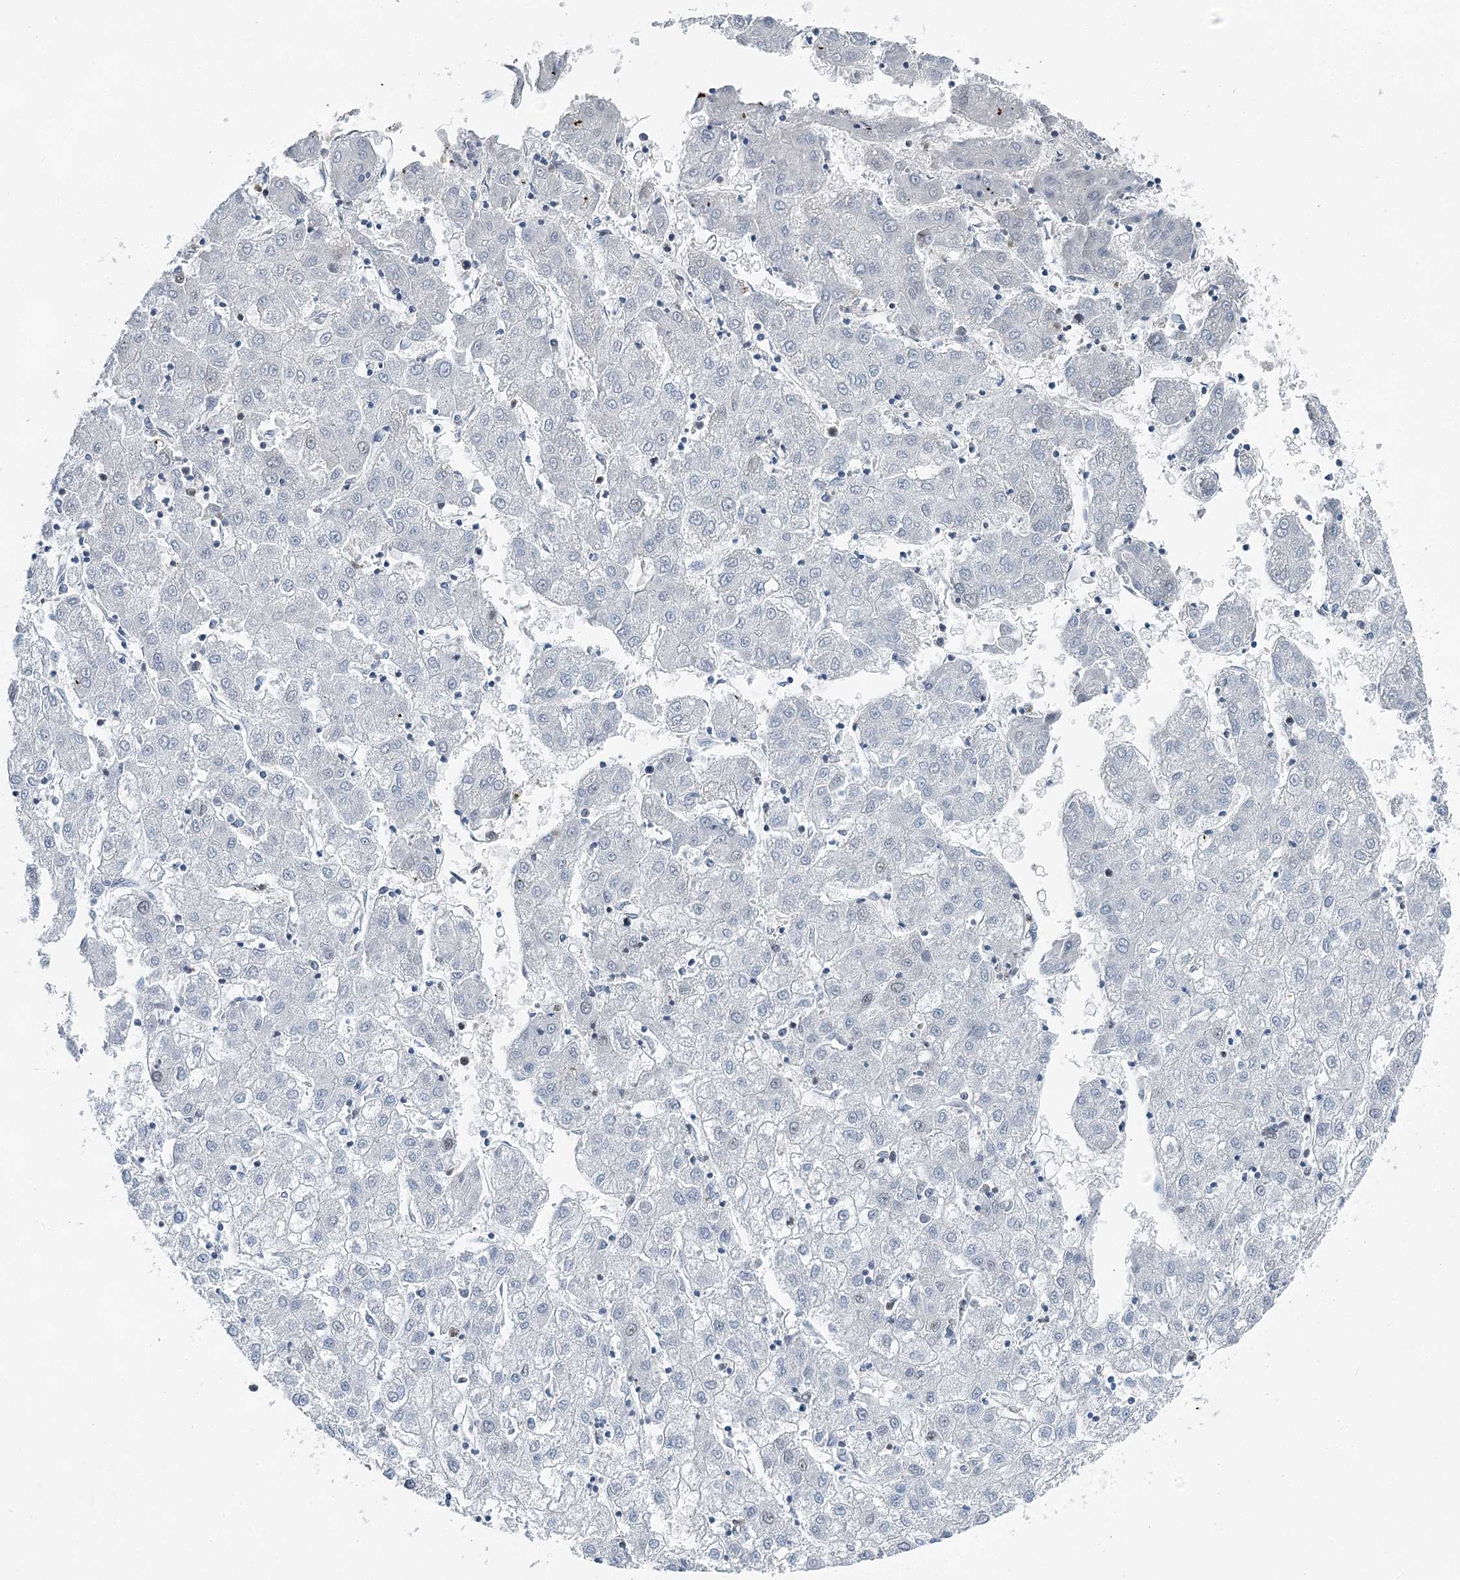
{"staining": {"intensity": "negative", "quantity": "none", "location": "none"}, "tissue": "liver cancer", "cell_type": "Tumor cells", "image_type": "cancer", "snomed": [{"axis": "morphology", "description": "Carcinoma, Hepatocellular, NOS"}, {"axis": "topography", "description": "Liver"}], "caption": "High magnification brightfield microscopy of liver cancer stained with DAB (brown) and counterstained with hematoxylin (blue): tumor cells show no significant expression.", "gene": "HAT1", "patient": {"sex": "male", "age": 72}}